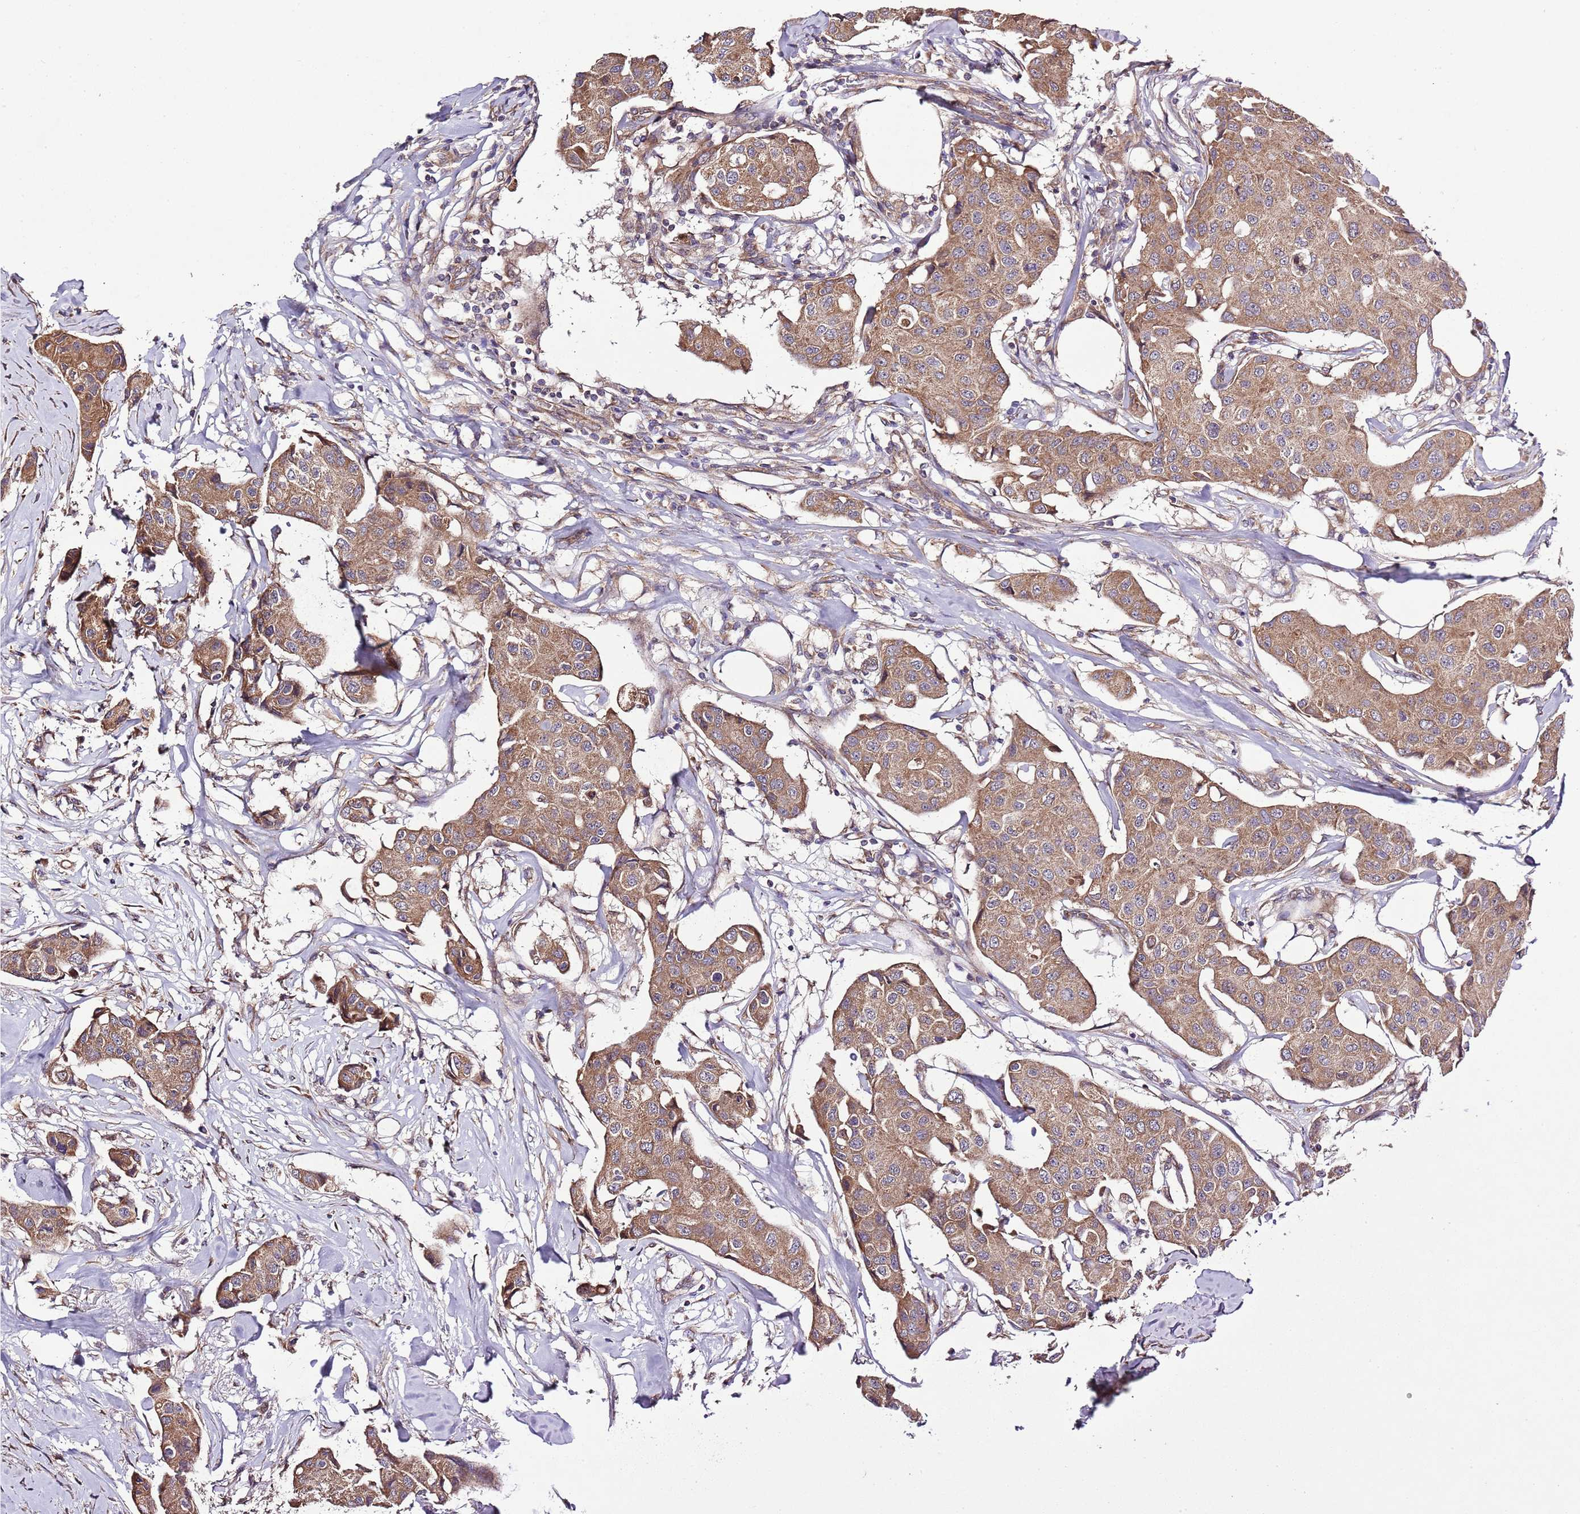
{"staining": {"intensity": "moderate", "quantity": ">75%", "location": "cytoplasmic/membranous"}, "tissue": "breast cancer", "cell_type": "Tumor cells", "image_type": "cancer", "snomed": [{"axis": "morphology", "description": "Duct carcinoma"}, {"axis": "topography", "description": "Breast"}], "caption": "Brown immunohistochemical staining in human breast cancer (intraductal carcinoma) displays moderate cytoplasmic/membranous staining in about >75% of tumor cells. (brown staining indicates protein expression, while blue staining denotes nuclei).", "gene": "MFNG", "patient": {"sex": "female", "age": 80}}